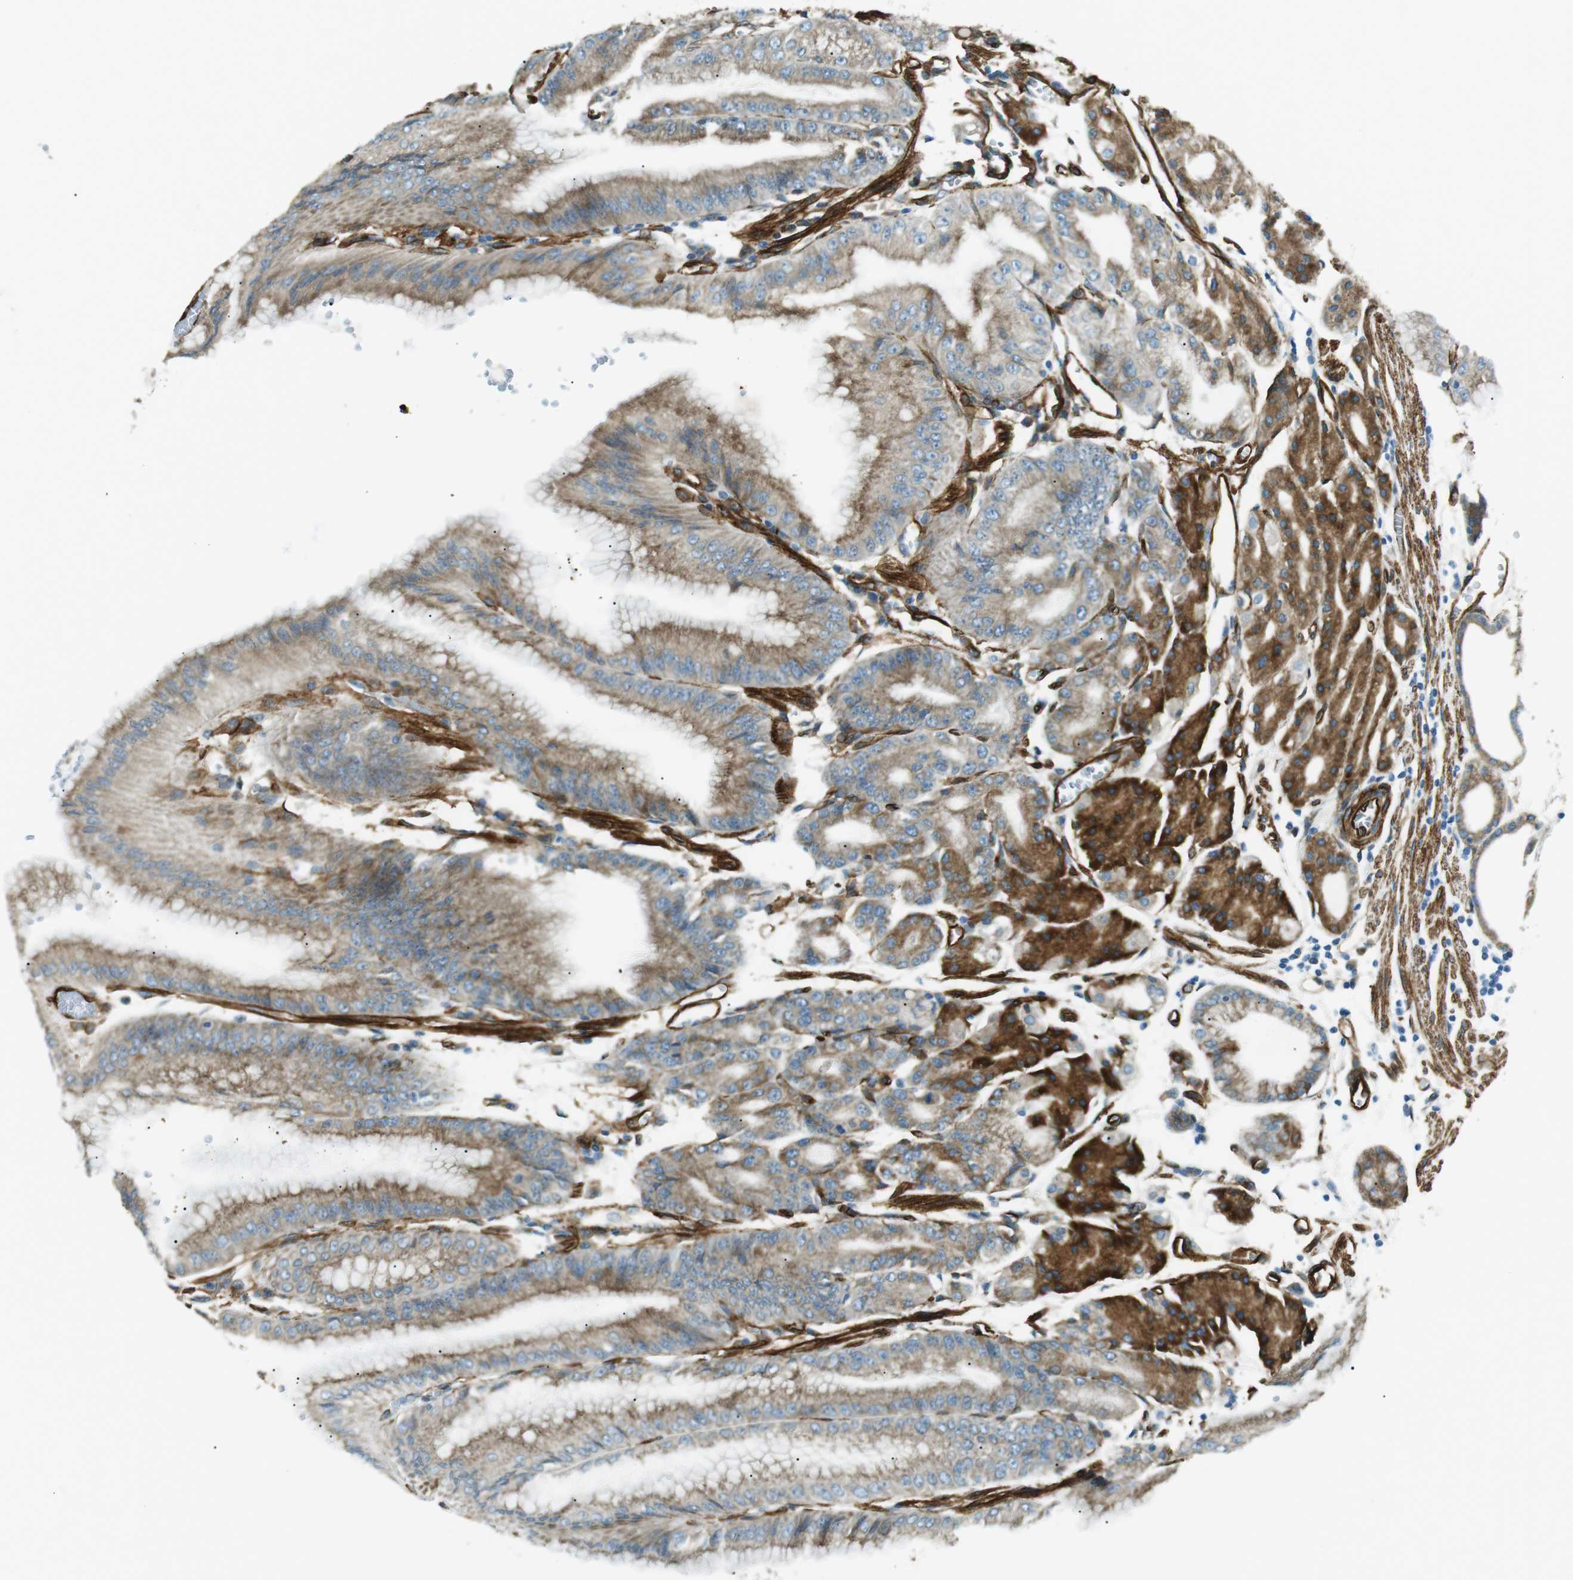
{"staining": {"intensity": "moderate", "quantity": ">75%", "location": "cytoplasmic/membranous"}, "tissue": "stomach", "cell_type": "Glandular cells", "image_type": "normal", "snomed": [{"axis": "morphology", "description": "Normal tissue, NOS"}, {"axis": "topography", "description": "Stomach, lower"}], "caption": "Immunohistochemical staining of unremarkable stomach exhibits moderate cytoplasmic/membranous protein expression in approximately >75% of glandular cells.", "gene": "ODR4", "patient": {"sex": "male", "age": 71}}